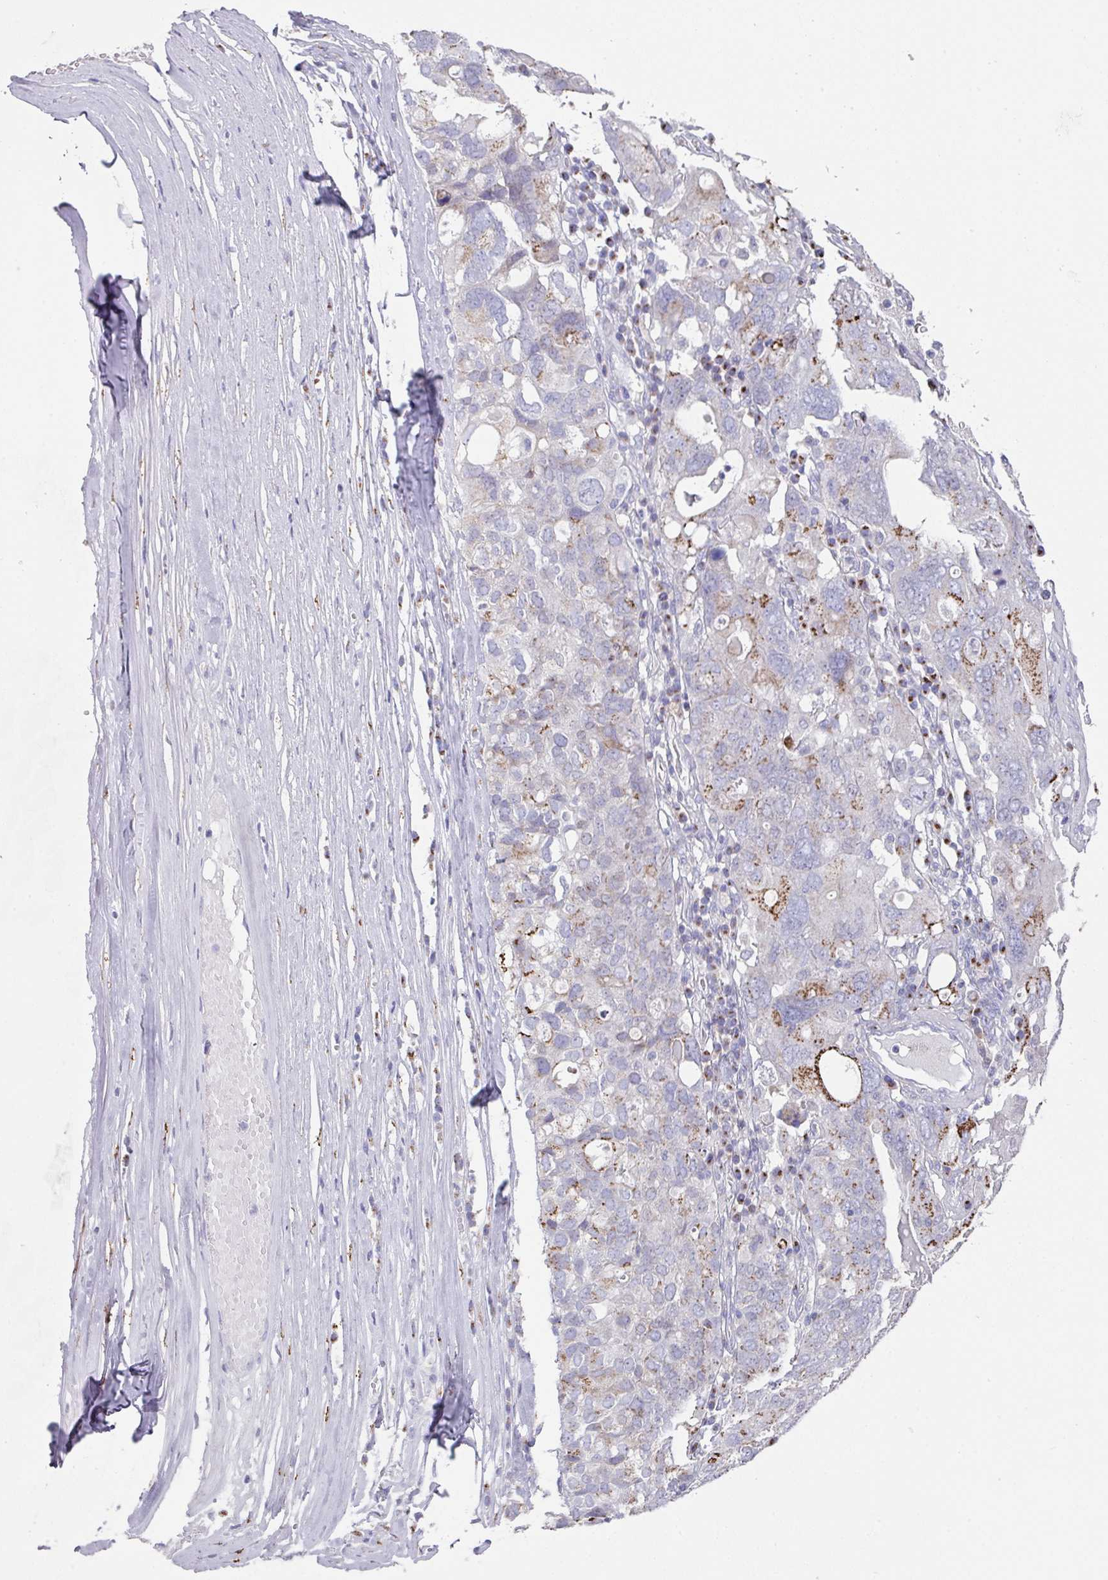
{"staining": {"intensity": "moderate", "quantity": "<25%", "location": "cytoplasmic/membranous"}, "tissue": "ovarian cancer", "cell_type": "Tumor cells", "image_type": "cancer", "snomed": [{"axis": "morphology", "description": "Carcinoma, endometroid"}, {"axis": "topography", "description": "Ovary"}], "caption": "Ovarian cancer (endometroid carcinoma) stained with immunohistochemistry reveals moderate cytoplasmic/membranous staining in about <25% of tumor cells.", "gene": "VKORC1L1", "patient": {"sex": "female", "age": 62}}